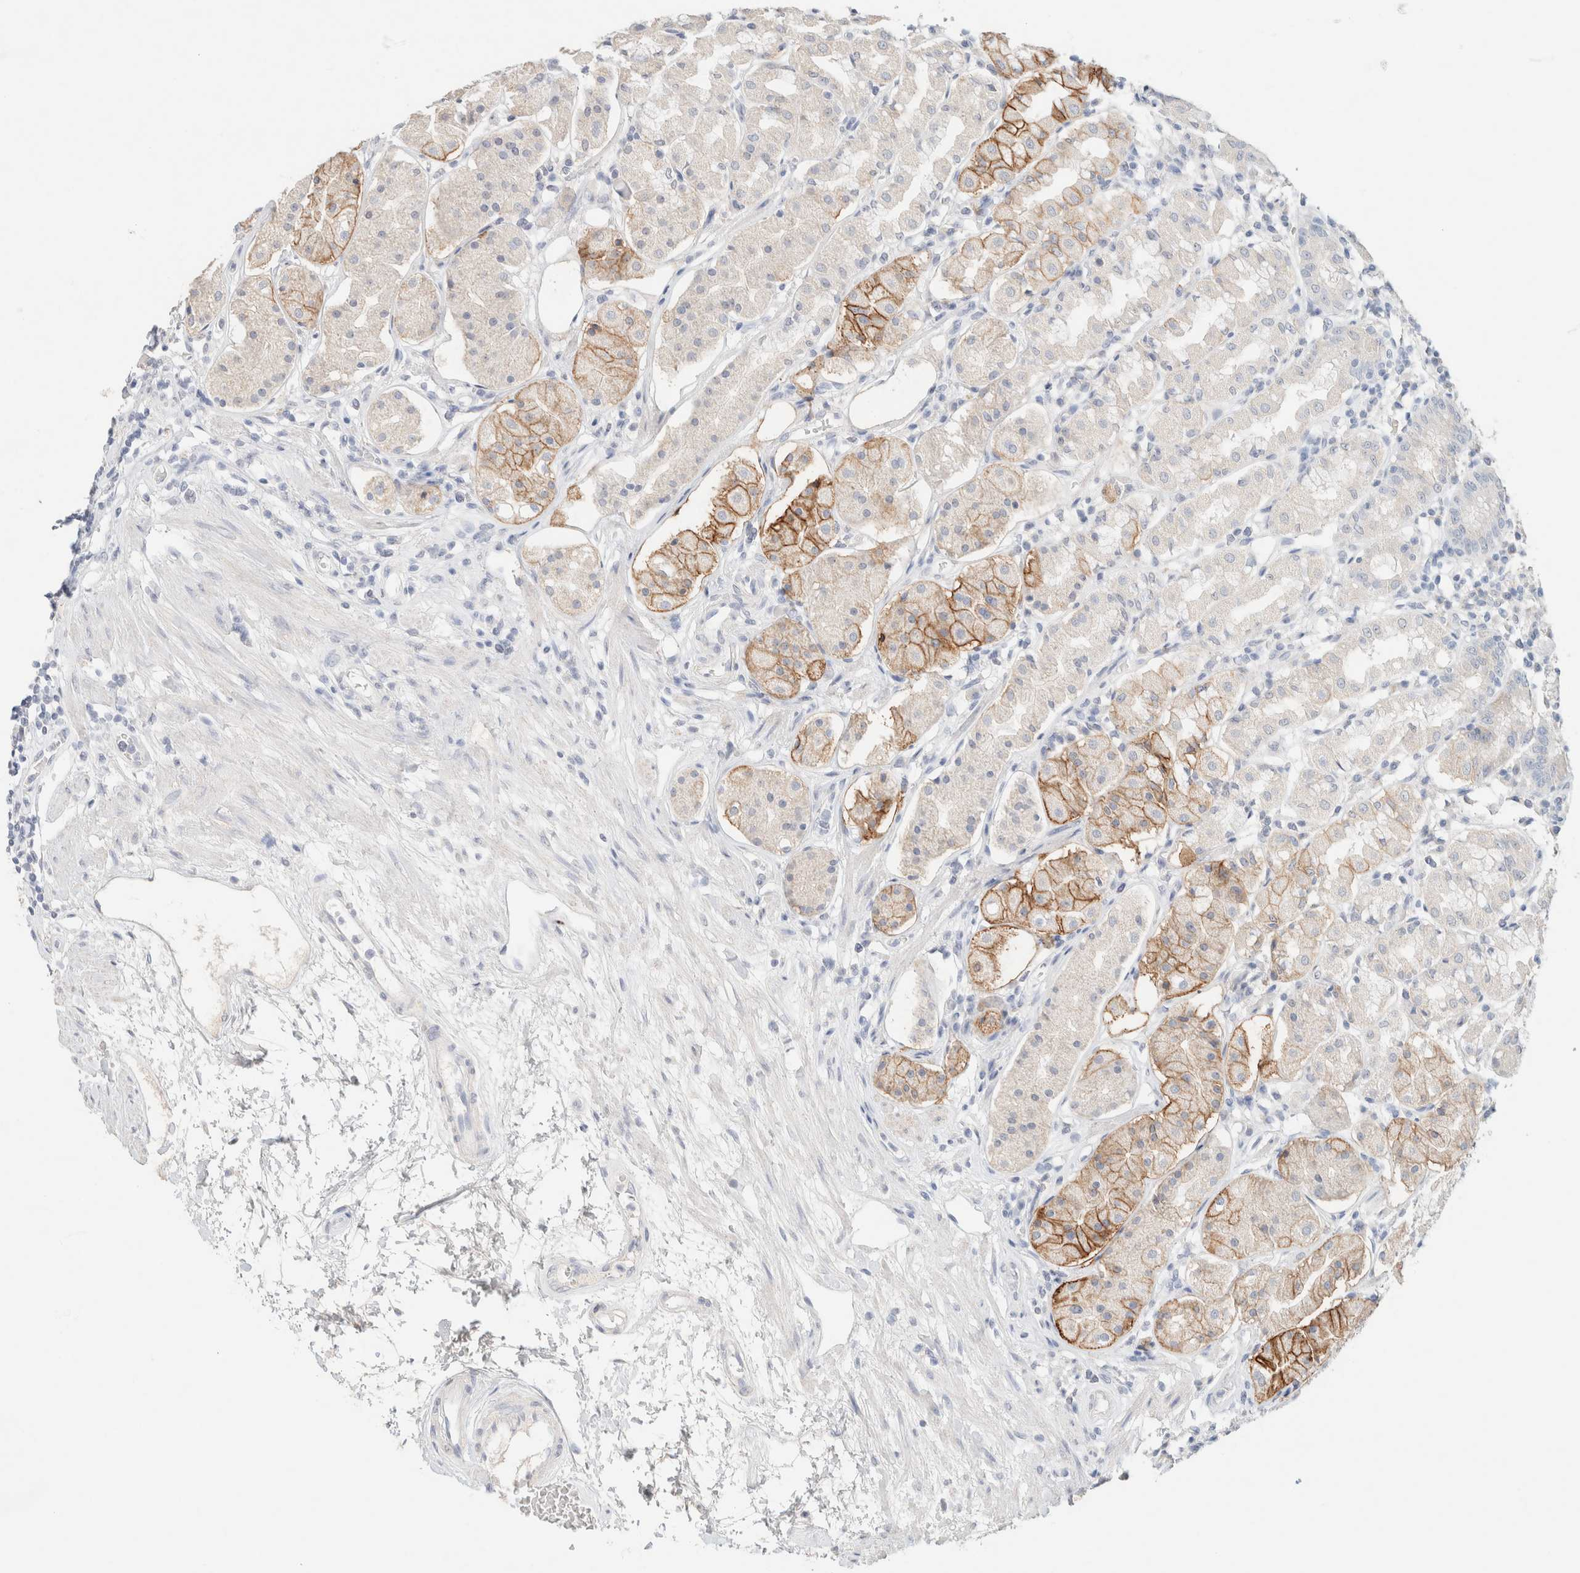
{"staining": {"intensity": "moderate", "quantity": "<25%", "location": "cytoplasmic/membranous"}, "tissue": "stomach", "cell_type": "Glandular cells", "image_type": "normal", "snomed": [{"axis": "morphology", "description": "Normal tissue, NOS"}, {"axis": "topography", "description": "Stomach"}, {"axis": "topography", "description": "Stomach, lower"}], "caption": "Protein analysis of benign stomach displays moderate cytoplasmic/membranous expression in about <25% of glandular cells.", "gene": "CA12", "patient": {"sex": "female", "age": 56}}